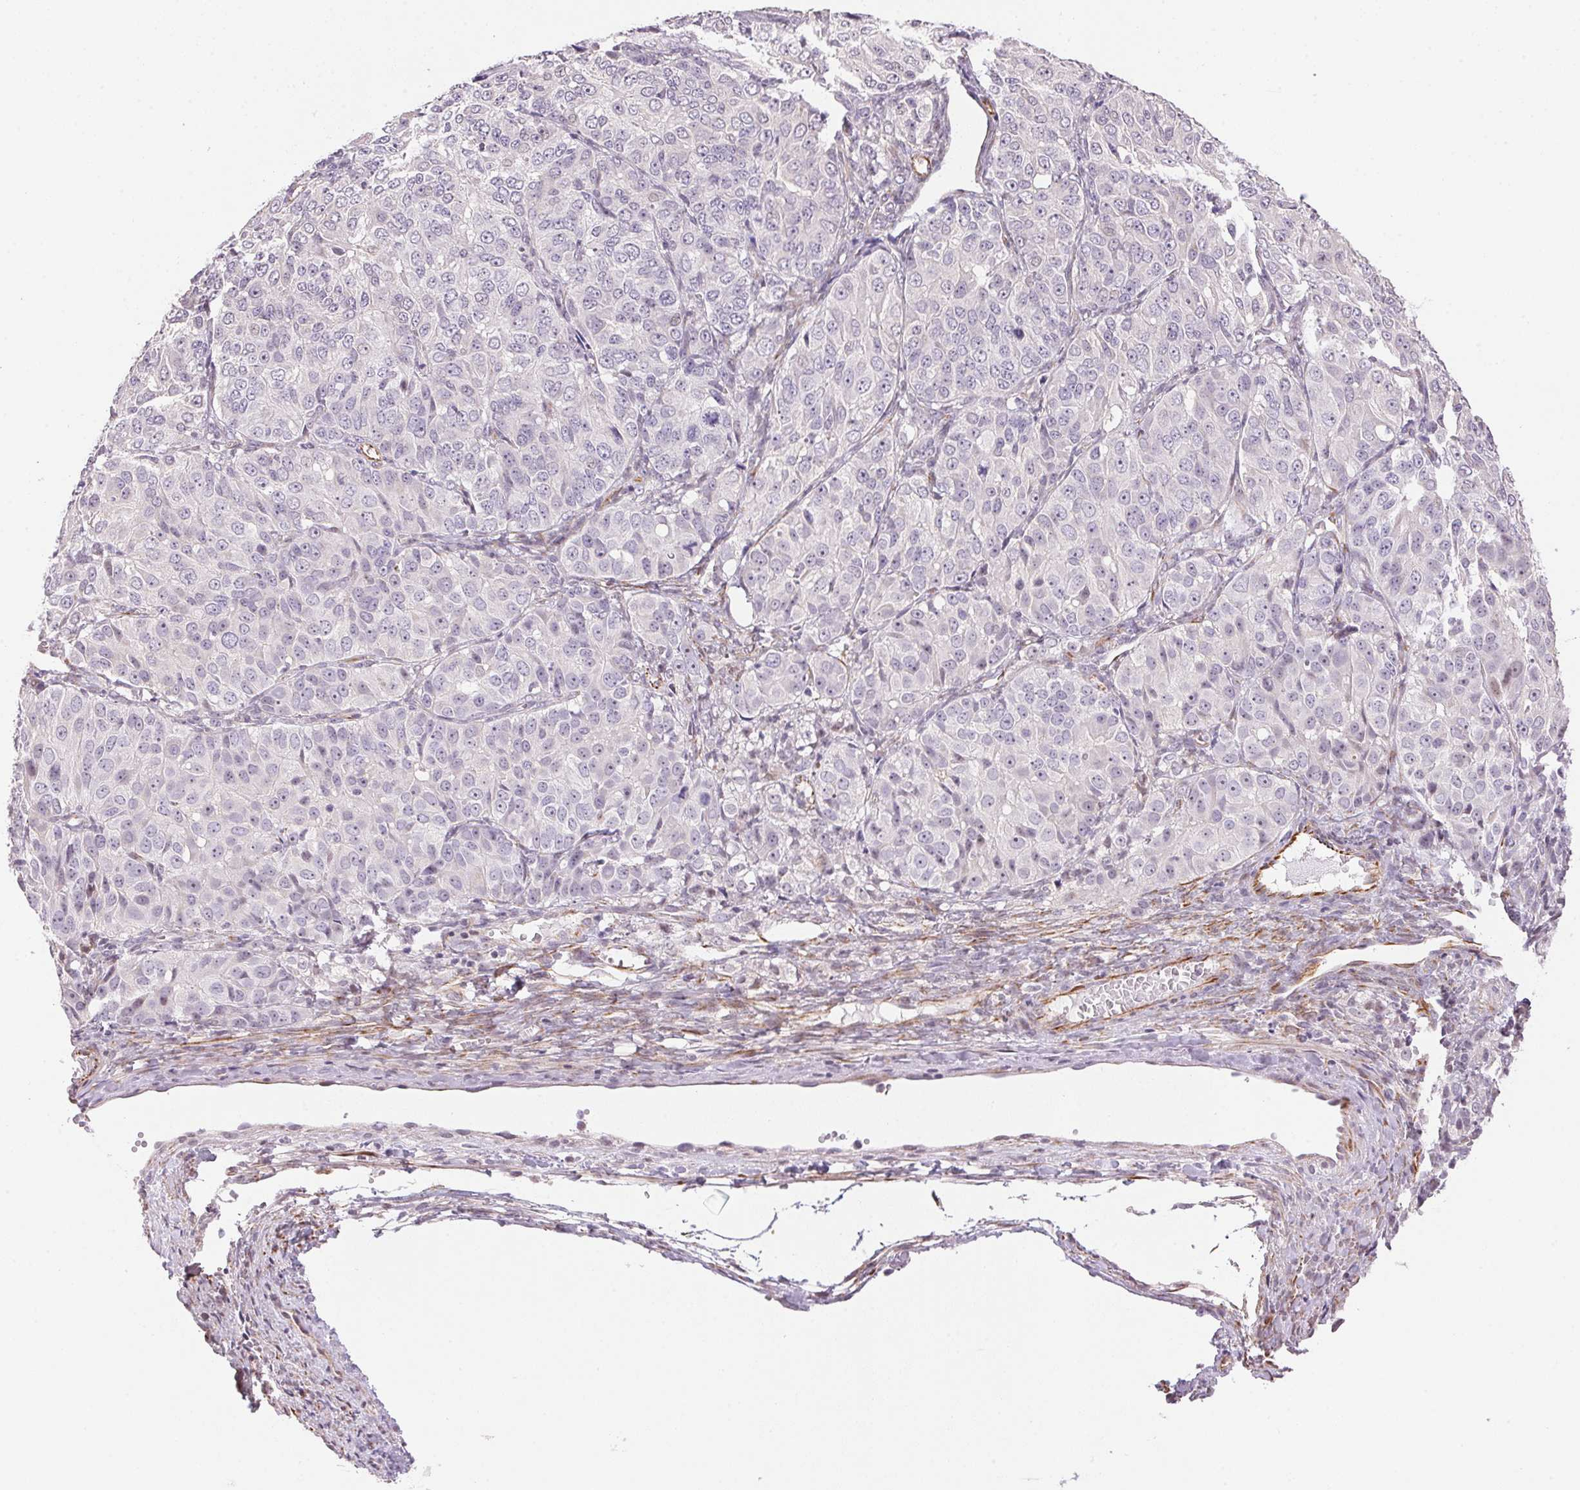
{"staining": {"intensity": "negative", "quantity": "none", "location": "none"}, "tissue": "ovarian cancer", "cell_type": "Tumor cells", "image_type": "cancer", "snomed": [{"axis": "morphology", "description": "Carcinoma, endometroid"}, {"axis": "topography", "description": "Ovary"}], "caption": "There is no significant expression in tumor cells of ovarian cancer (endometroid carcinoma). (DAB (3,3'-diaminobenzidine) immunohistochemistry (IHC) visualized using brightfield microscopy, high magnification).", "gene": "GYG2", "patient": {"sex": "female", "age": 51}}